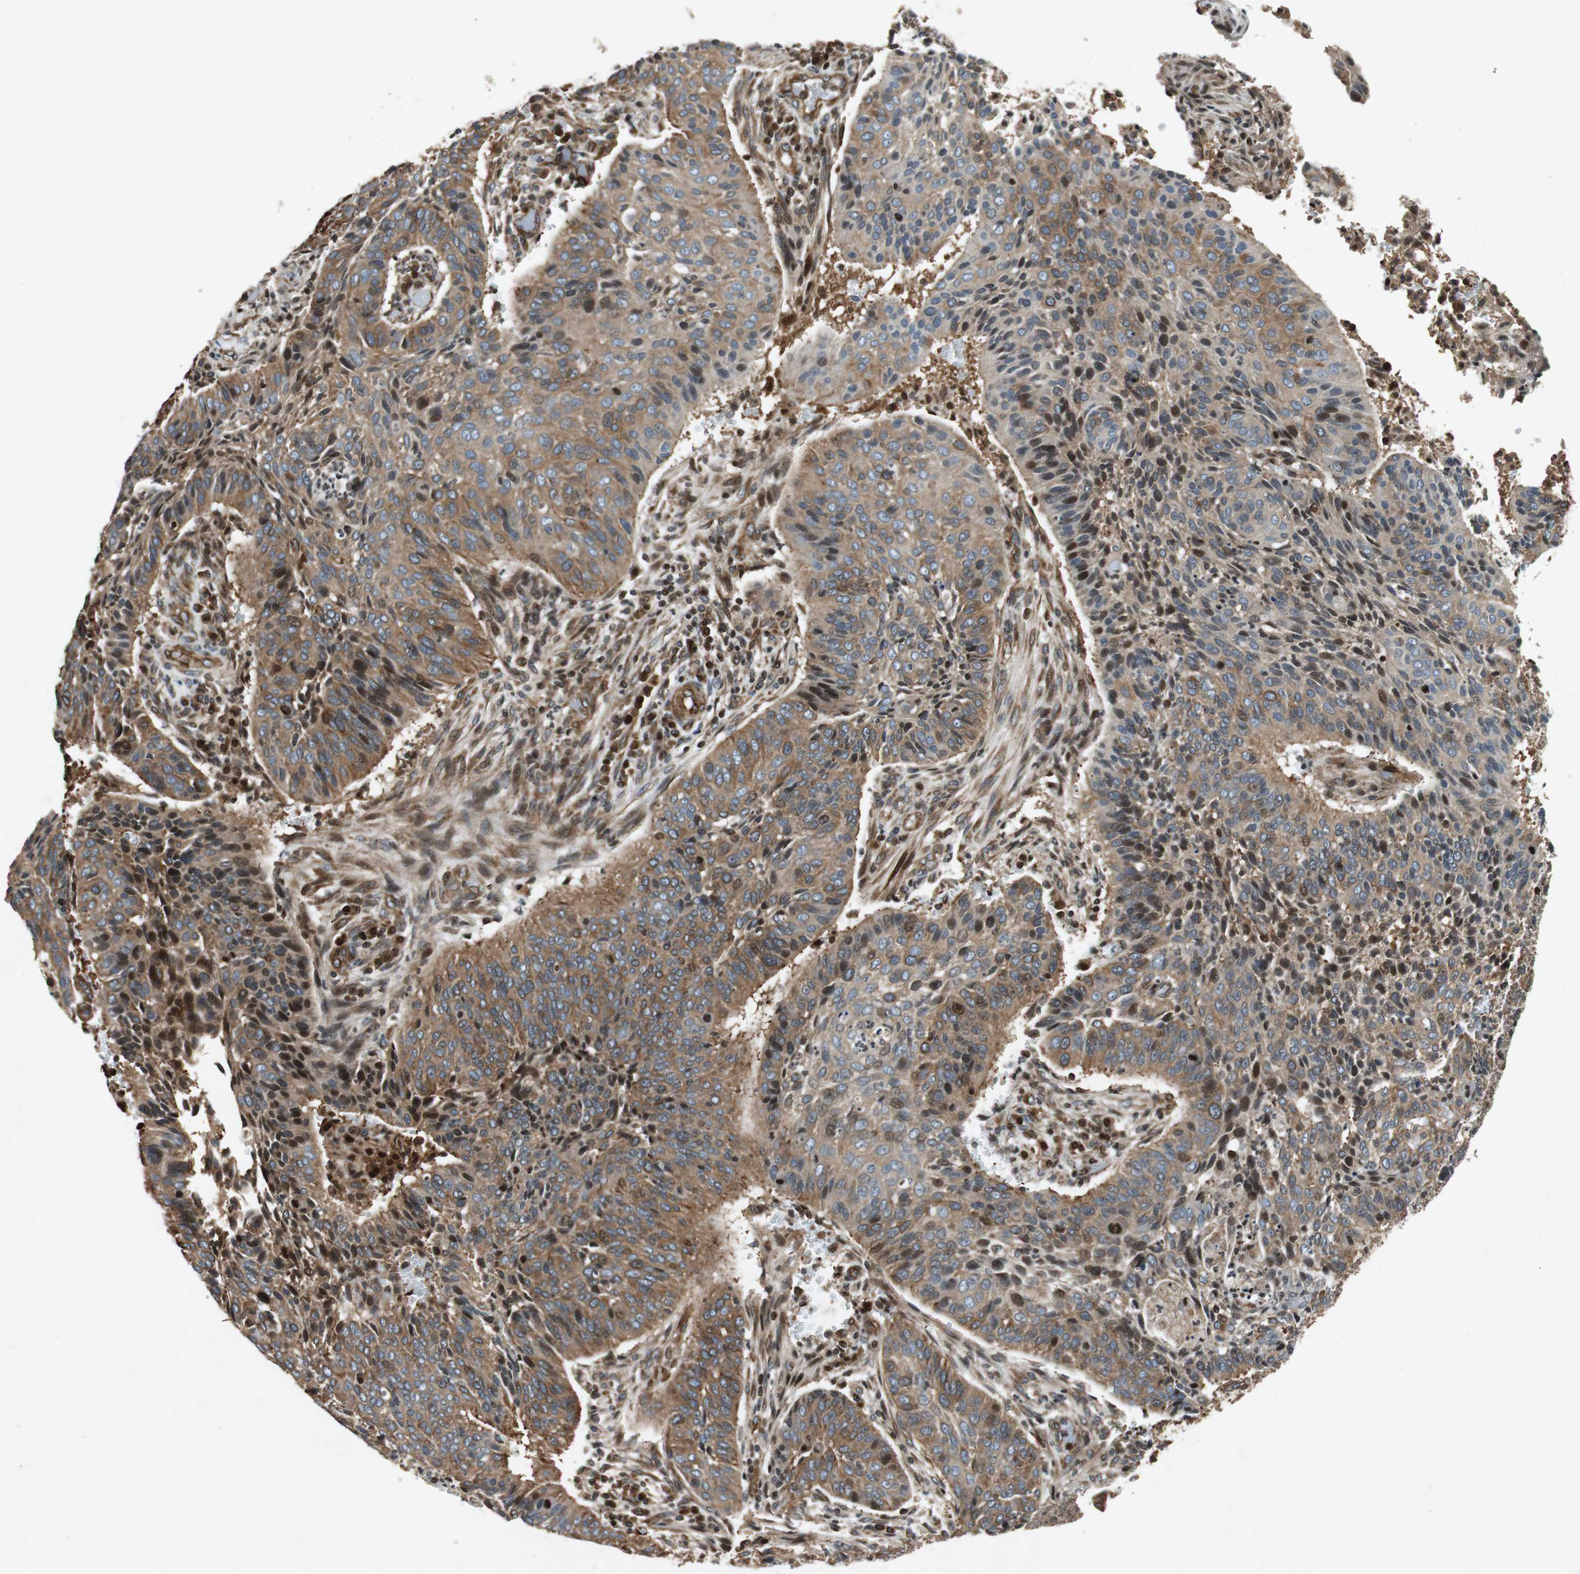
{"staining": {"intensity": "moderate", "quantity": ">75%", "location": "cytoplasmic/membranous"}, "tissue": "cervical cancer", "cell_type": "Tumor cells", "image_type": "cancer", "snomed": [{"axis": "morphology", "description": "Squamous cell carcinoma, NOS"}, {"axis": "topography", "description": "Cervix"}], "caption": "Cervical squamous cell carcinoma tissue reveals moderate cytoplasmic/membranous positivity in approximately >75% of tumor cells, visualized by immunohistochemistry. (DAB (3,3'-diaminobenzidine) IHC, brown staining for protein, blue staining for nuclei).", "gene": "TUBA4A", "patient": {"sex": "female", "age": 39}}